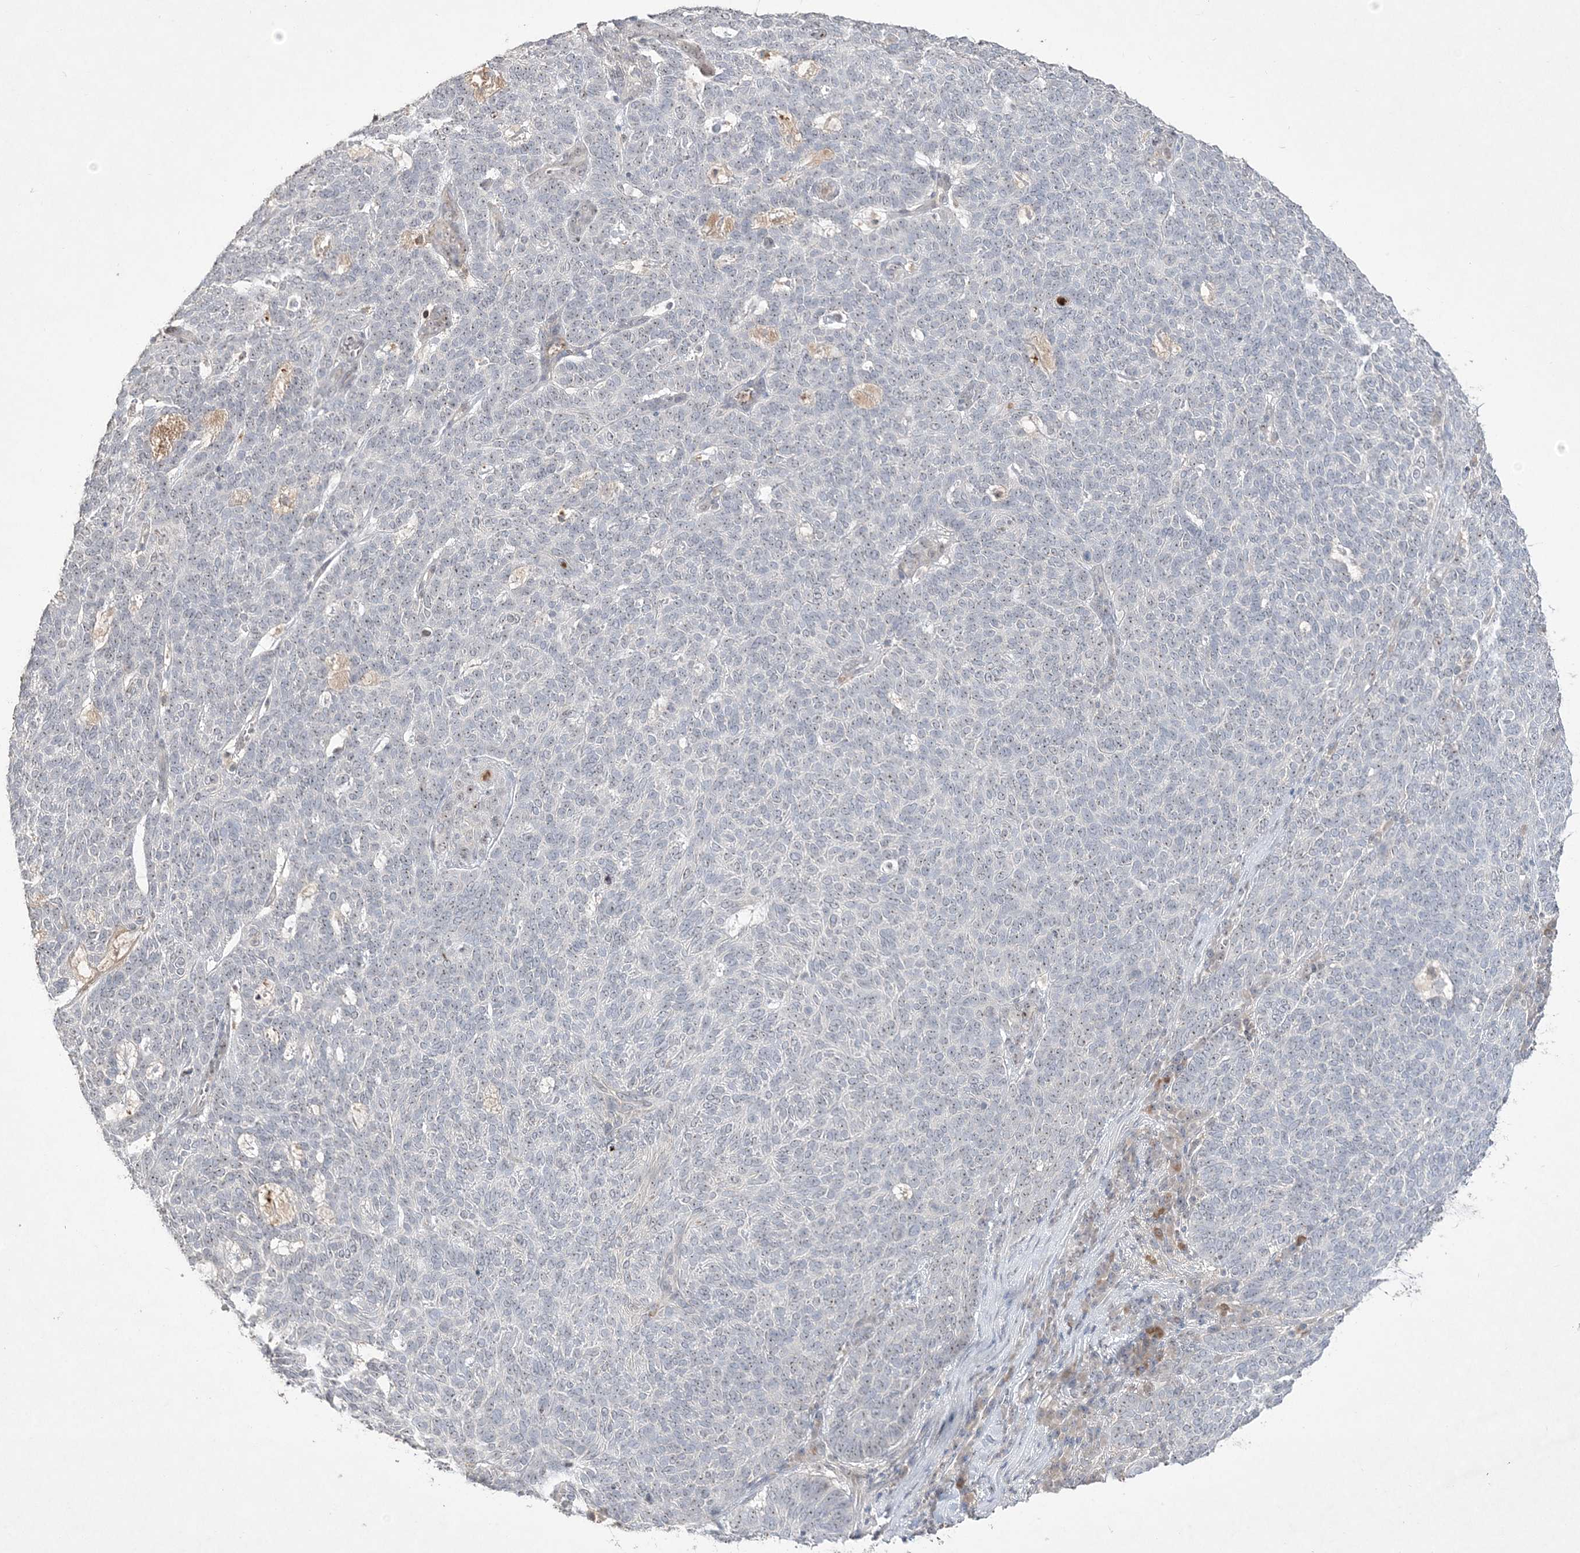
{"staining": {"intensity": "weak", "quantity": "<25%", "location": "nuclear"}, "tissue": "skin cancer", "cell_type": "Tumor cells", "image_type": "cancer", "snomed": [{"axis": "morphology", "description": "Squamous cell carcinoma, NOS"}, {"axis": "topography", "description": "Skin"}], "caption": "The micrograph shows no significant expression in tumor cells of skin cancer. (DAB (3,3'-diaminobenzidine) immunohistochemistry, high magnification).", "gene": "NOP16", "patient": {"sex": "female", "age": 90}}